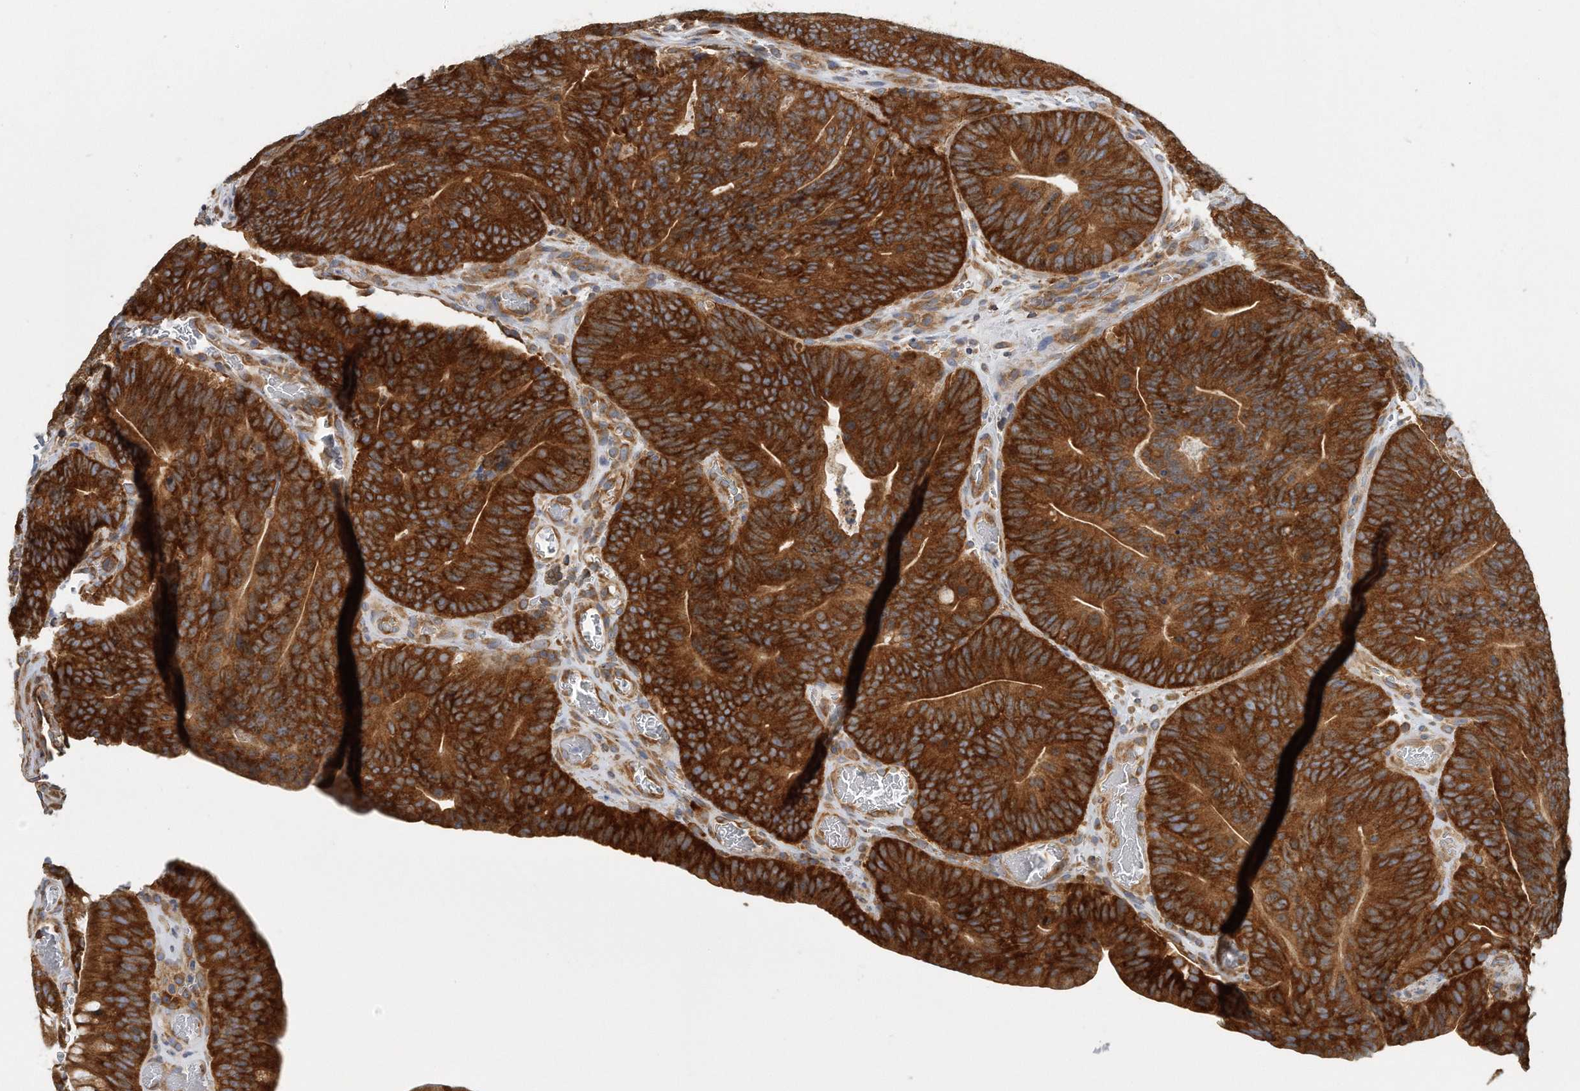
{"staining": {"intensity": "strong", "quantity": ">75%", "location": "cytoplasmic/membranous"}, "tissue": "colorectal cancer", "cell_type": "Tumor cells", "image_type": "cancer", "snomed": [{"axis": "morphology", "description": "Normal tissue, NOS"}, {"axis": "topography", "description": "Colon"}], "caption": "Immunohistochemistry of human colorectal cancer exhibits high levels of strong cytoplasmic/membranous expression in about >75% of tumor cells. Immunohistochemistry (ihc) stains the protein in brown and the nuclei are stained blue.", "gene": "EIF3I", "patient": {"sex": "female", "age": 82}}